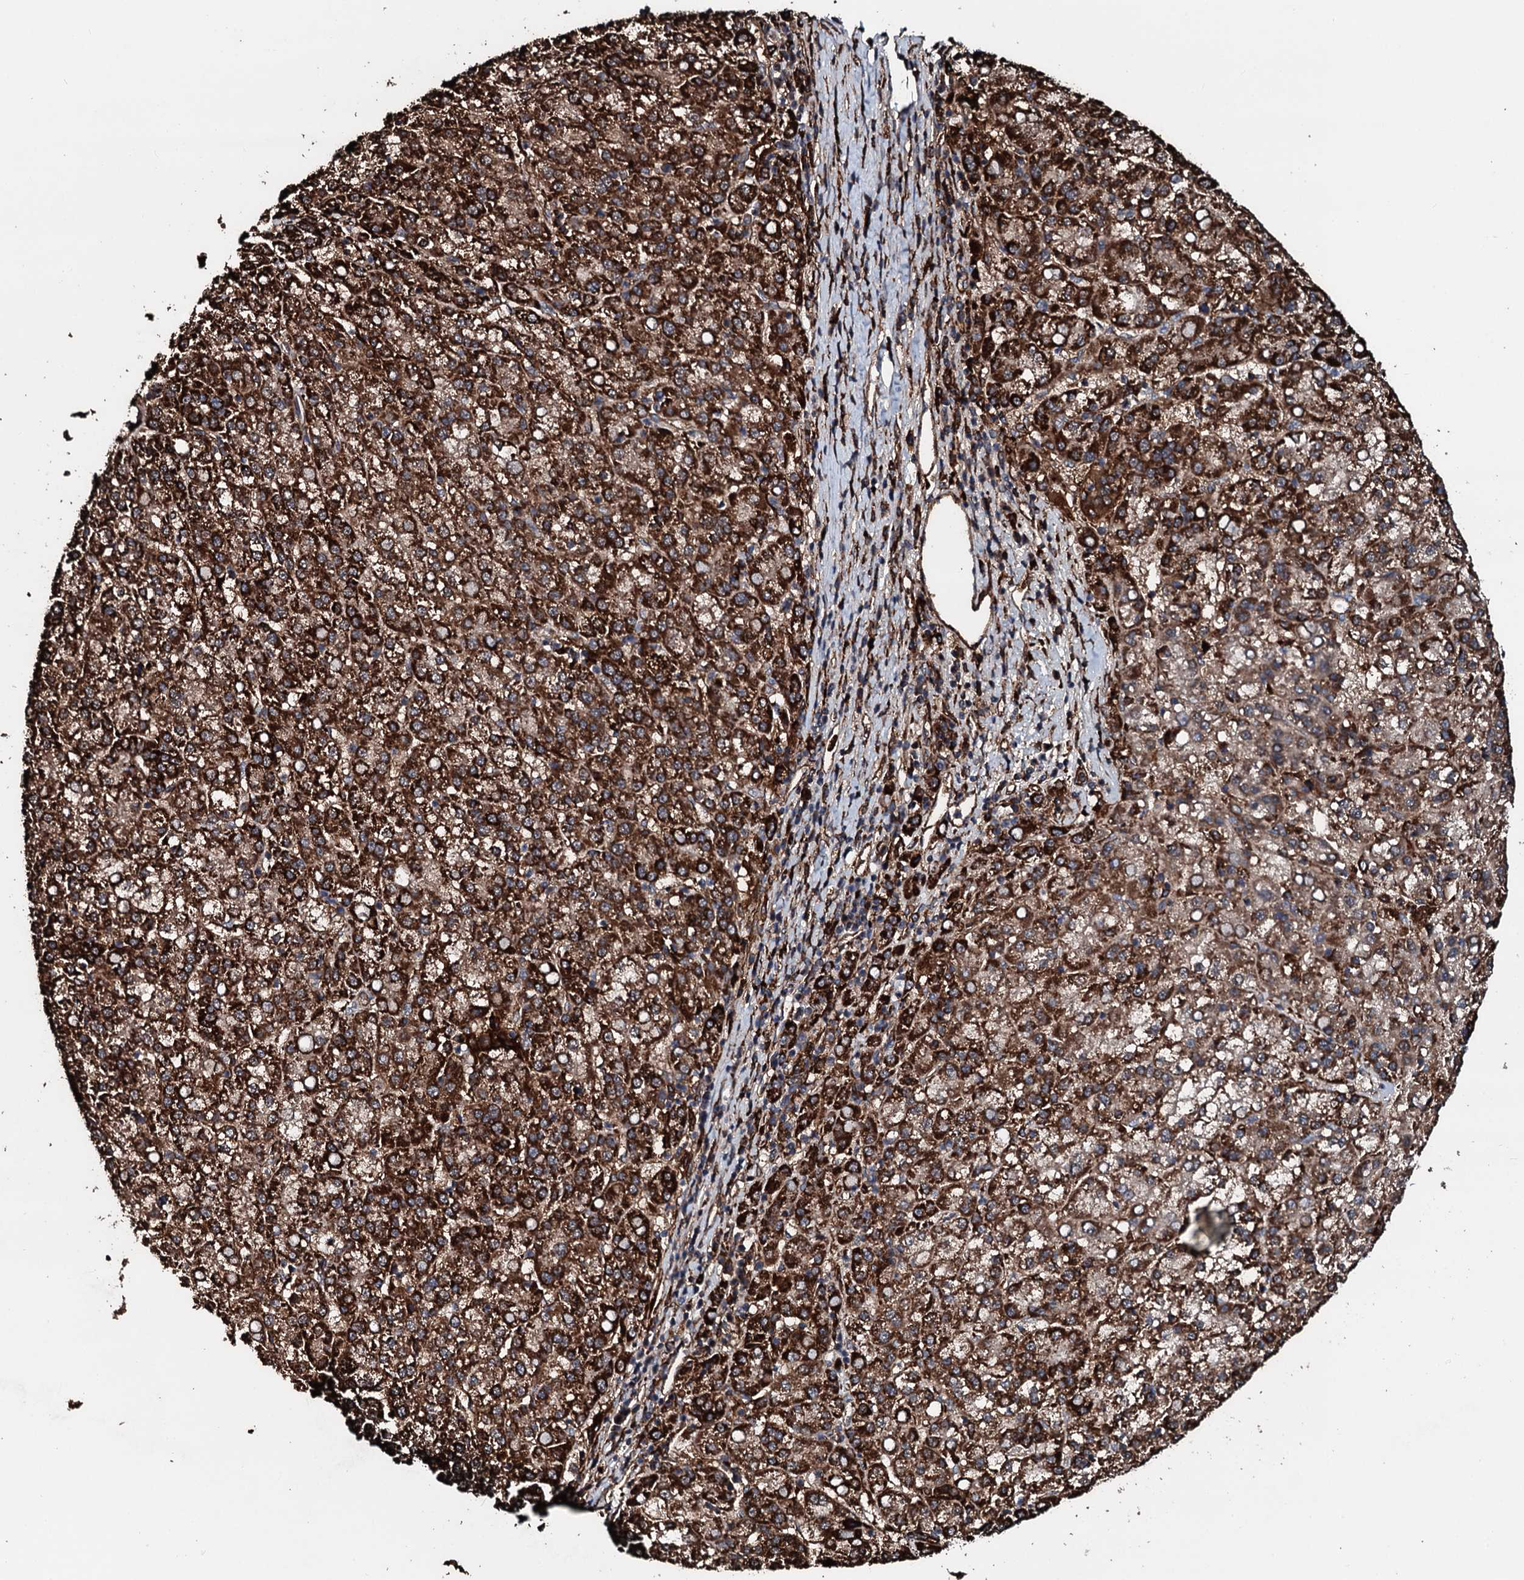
{"staining": {"intensity": "strong", "quantity": ">75%", "location": "cytoplasmic/membranous"}, "tissue": "liver cancer", "cell_type": "Tumor cells", "image_type": "cancer", "snomed": [{"axis": "morphology", "description": "Carcinoma, Hepatocellular, NOS"}, {"axis": "topography", "description": "Liver"}], "caption": "Immunohistochemistry (DAB) staining of human liver hepatocellular carcinoma reveals strong cytoplasmic/membranous protein positivity in approximately >75% of tumor cells.", "gene": "TPGS2", "patient": {"sex": "female", "age": 58}}